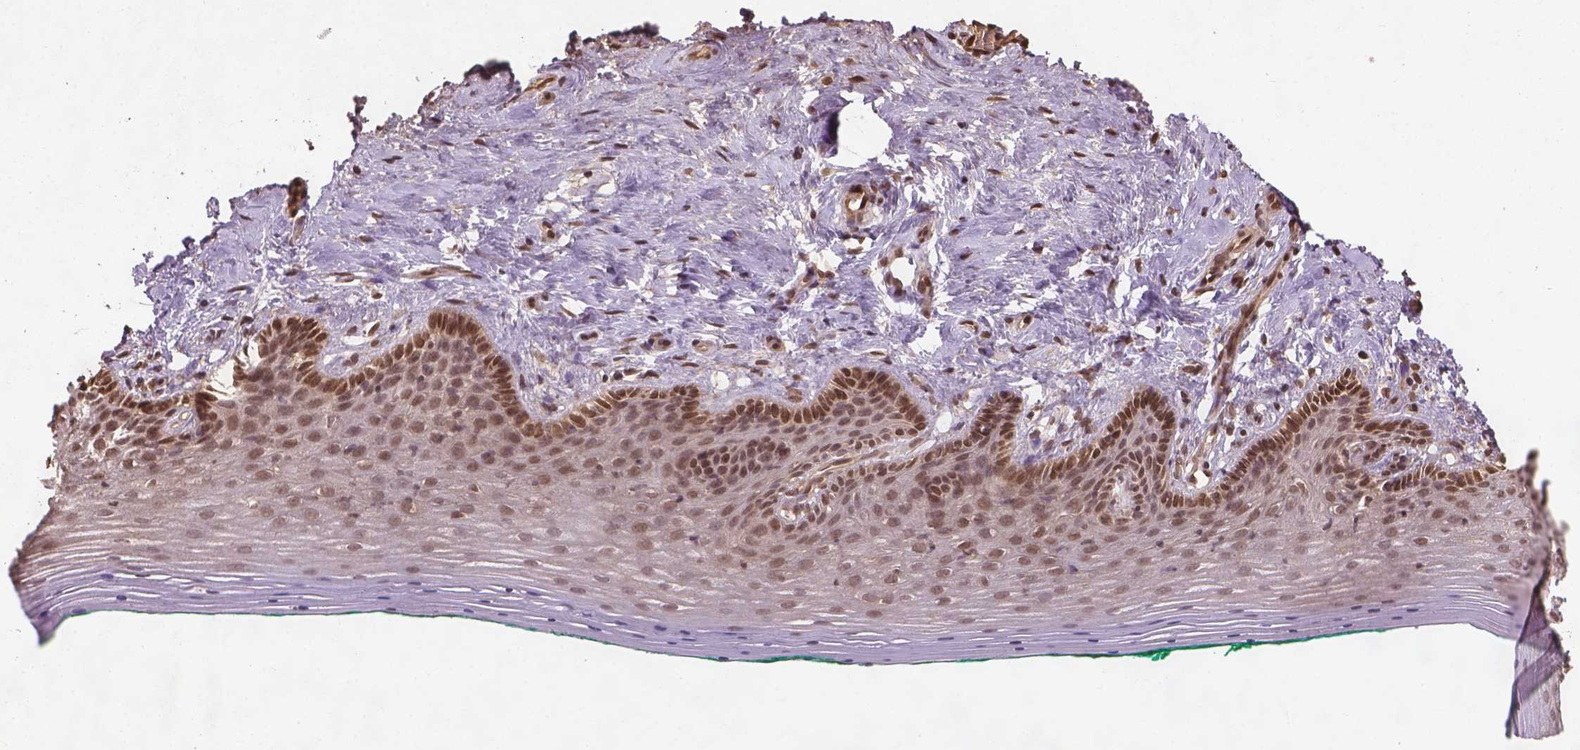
{"staining": {"intensity": "moderate", "quantity": ">75%", "location": "nuclear"}, "tissue": "vagina", "cell_type": "Squamous epithelial cells", "image_type": "normal", "snomed": [{"axis": "morphology", "description": "Normal tissue, NOS"}, {"axis": "topography", "description": "Vagina"}], "caption": "Vagina stained with DAB immunohistochemistry exhibits medium levels of moderate nuclear staining in approximately >75% of squamous epithelial cells.", "gene": "BANF1", "patient": {"sex": "female", "age": 45}}